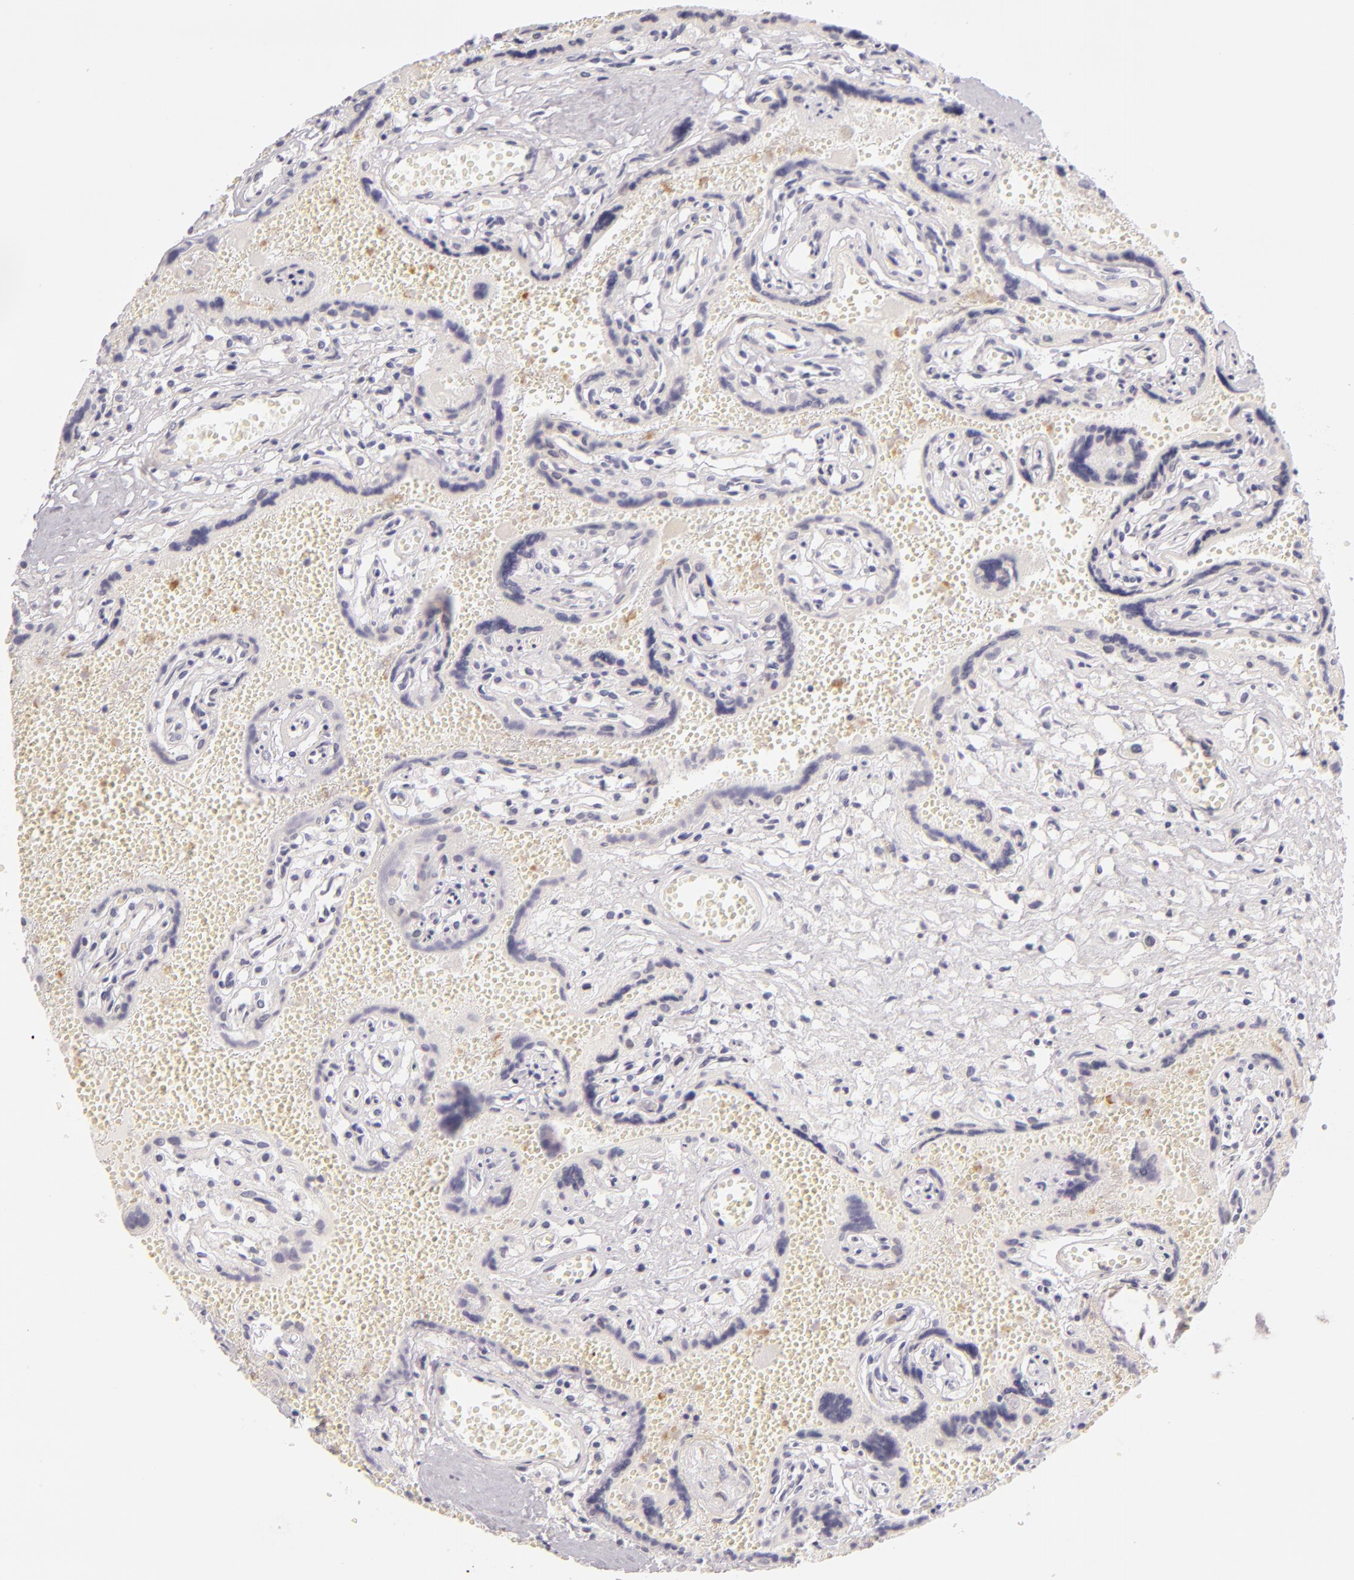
{"staining": {"intensity": "negative", "quantity": "none", "location": "none"}, "tissue": "placenta", "cell_type": "Decidual cells", "image_type": "normal", "snomed": [{"axis": "morphology", "description": "Normal tissue, NOS"}, {"axis": "topography", "description": "Placenta"}], "caption": "High power microscopy photomicrograph of an immunohistochemistry (IHC) image of unremarkable placenta, revealing no significant staining in decidual cells. (DAB immunohistochemistry, high magnification).", "gene": "FAM181A", "patient": {"sex": "female", "age": 40}}